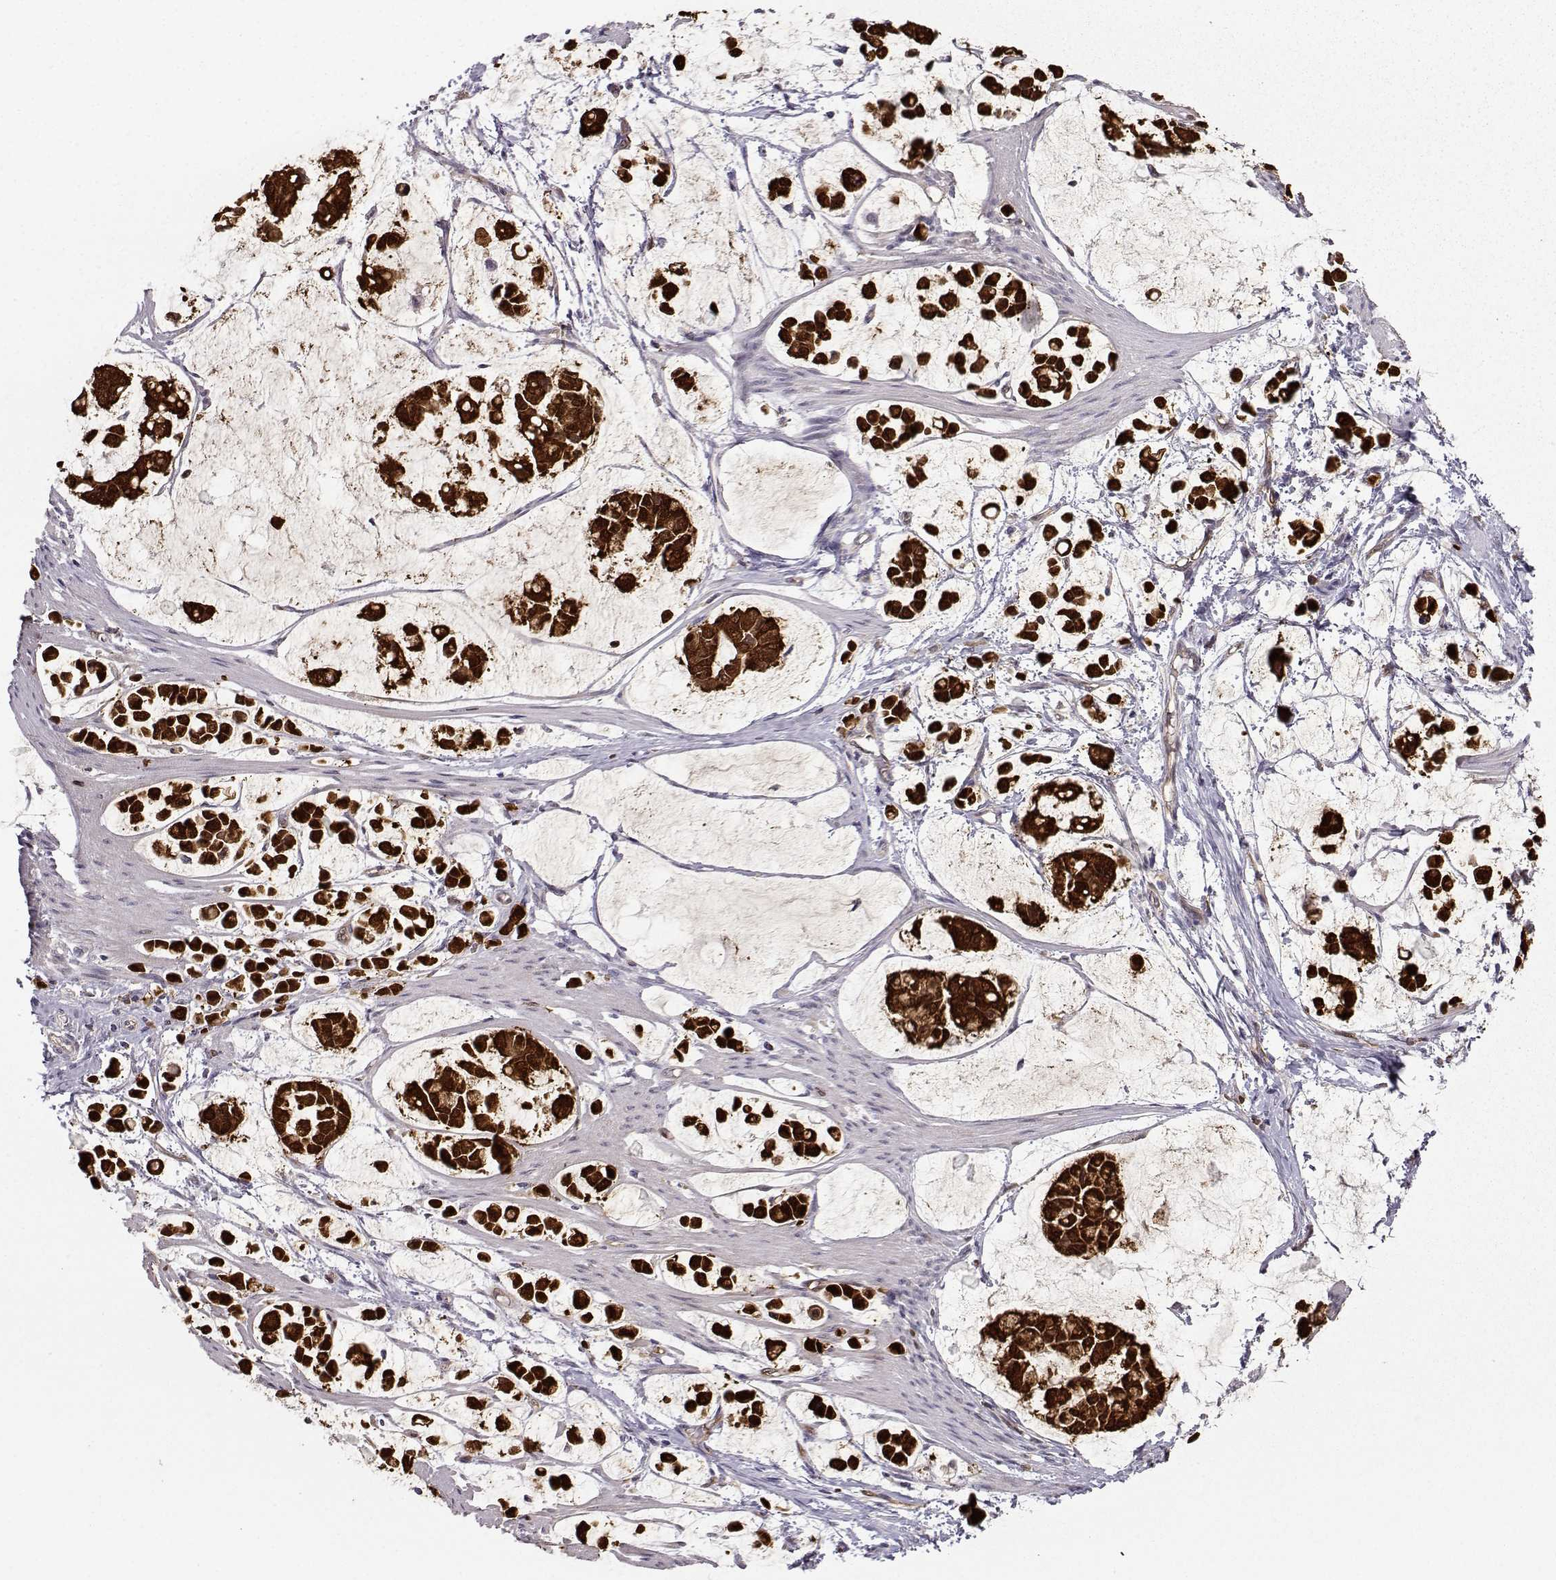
{"staining": {"intensity": "strong", "quantity": ">75%", "location": "cytoplasmic/membranous"}, "tissue": "stomach cancer", "cell_type": "Tumor cells", "image_type": "cancer", "snomed": [{"axis": "morphology", "description": "Adenocarcinoma, NOS"}, {"axis": "topography", "description": "Stomach"}], "caption": "The photomicrograph displays staining of stomach adenocarcinoma, revealing strong cytoplasmic/membranous protein positivity (brown color) within tumor cells.", "gene": "NQO1", "patient": {"sex": "male", "age": 82}}